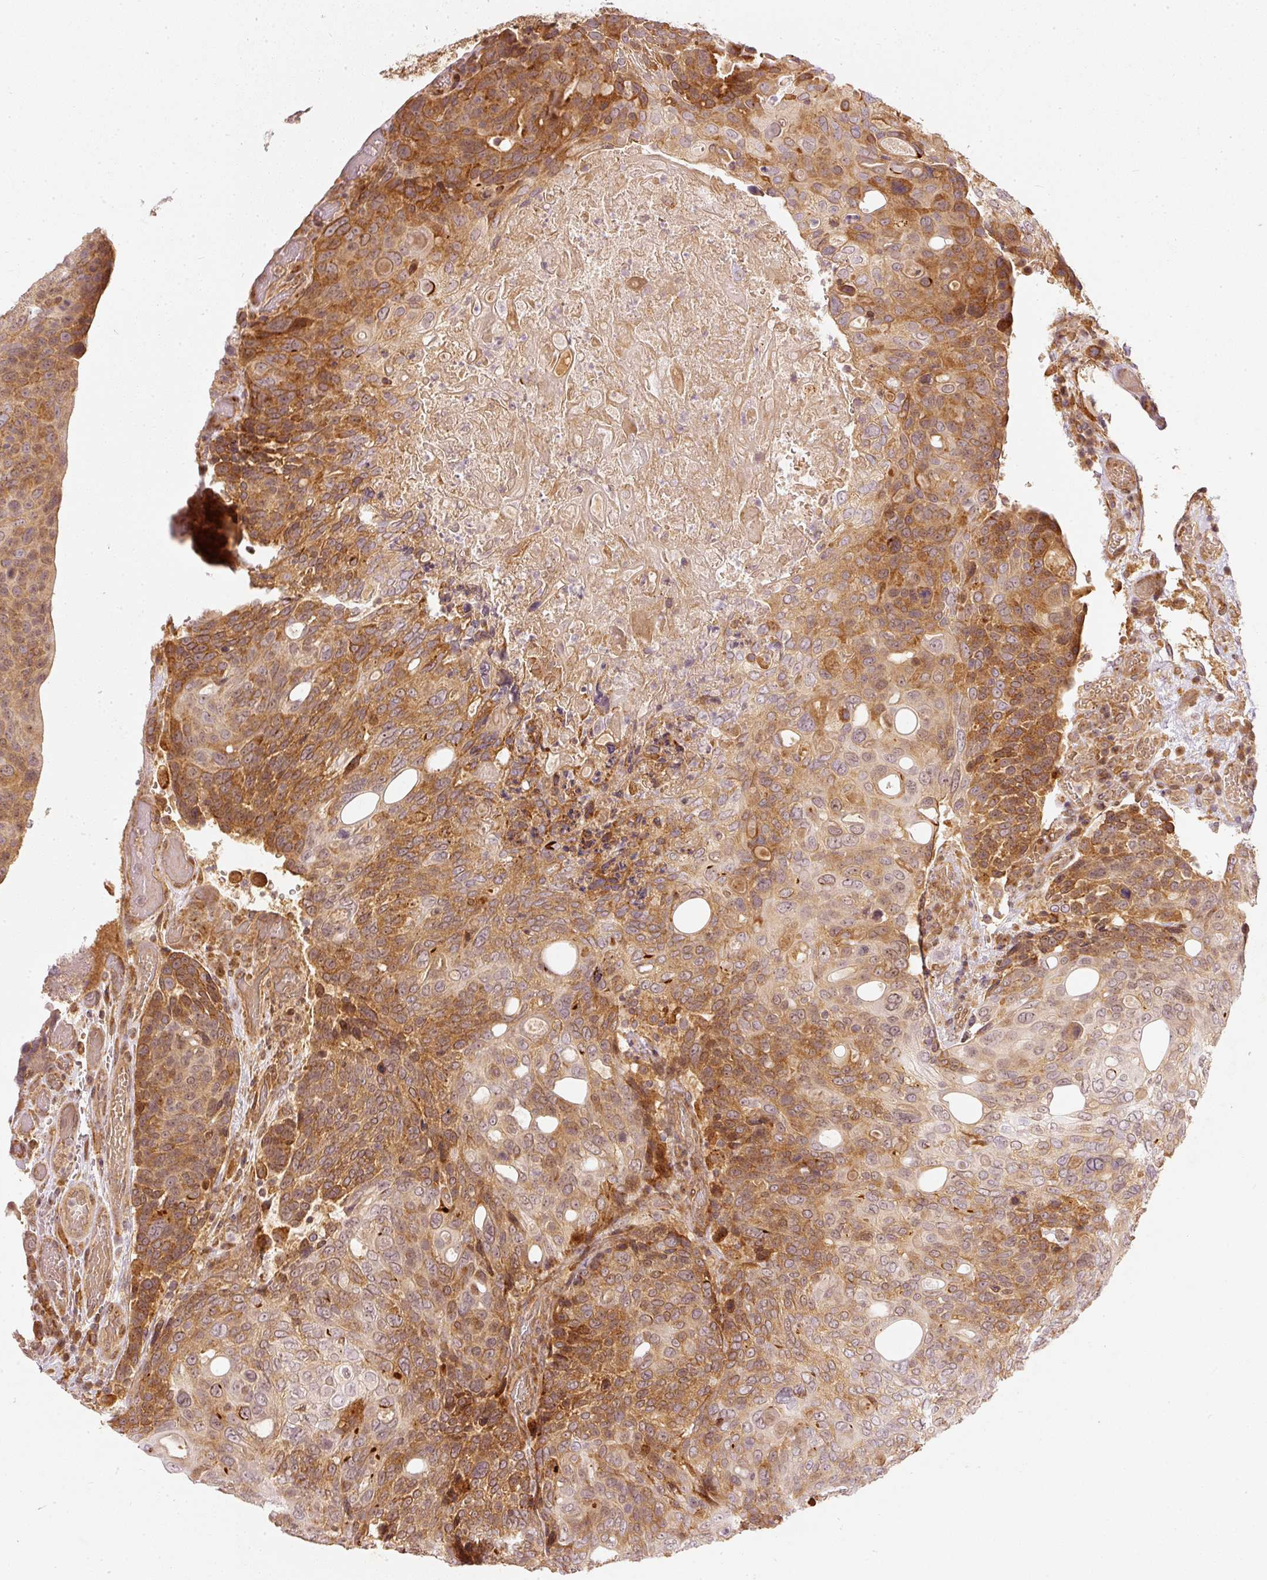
{"staining": {"intensity": "moderate", "quantity": "25%-75%", "location": "cytoplasmic/membranous"}, "tissue": "urothelial cancer", "cell_type": "Tumor cells", "image_type": "cancer", "snomed": [{"axis": "morphology", "description": "Urothelial carcinoma, High grade"}, {"axis": "topography", "description": "Urinary bladder"}], "caption": "Urothelial carcinoma (high-grade) was stained to show a protein in brown. There is medium levels of moderate cytoplasmic/membranous expression in approximately 25%-75% of tumor cells. (Stains: DAB (3,3'-diaminobenzidine) in brown, nuclei in blue, Microscopy: brightfield microscopy at high magnification).", "gene": "ZNF580", "patient": {"sex": "female", "age": 70}}